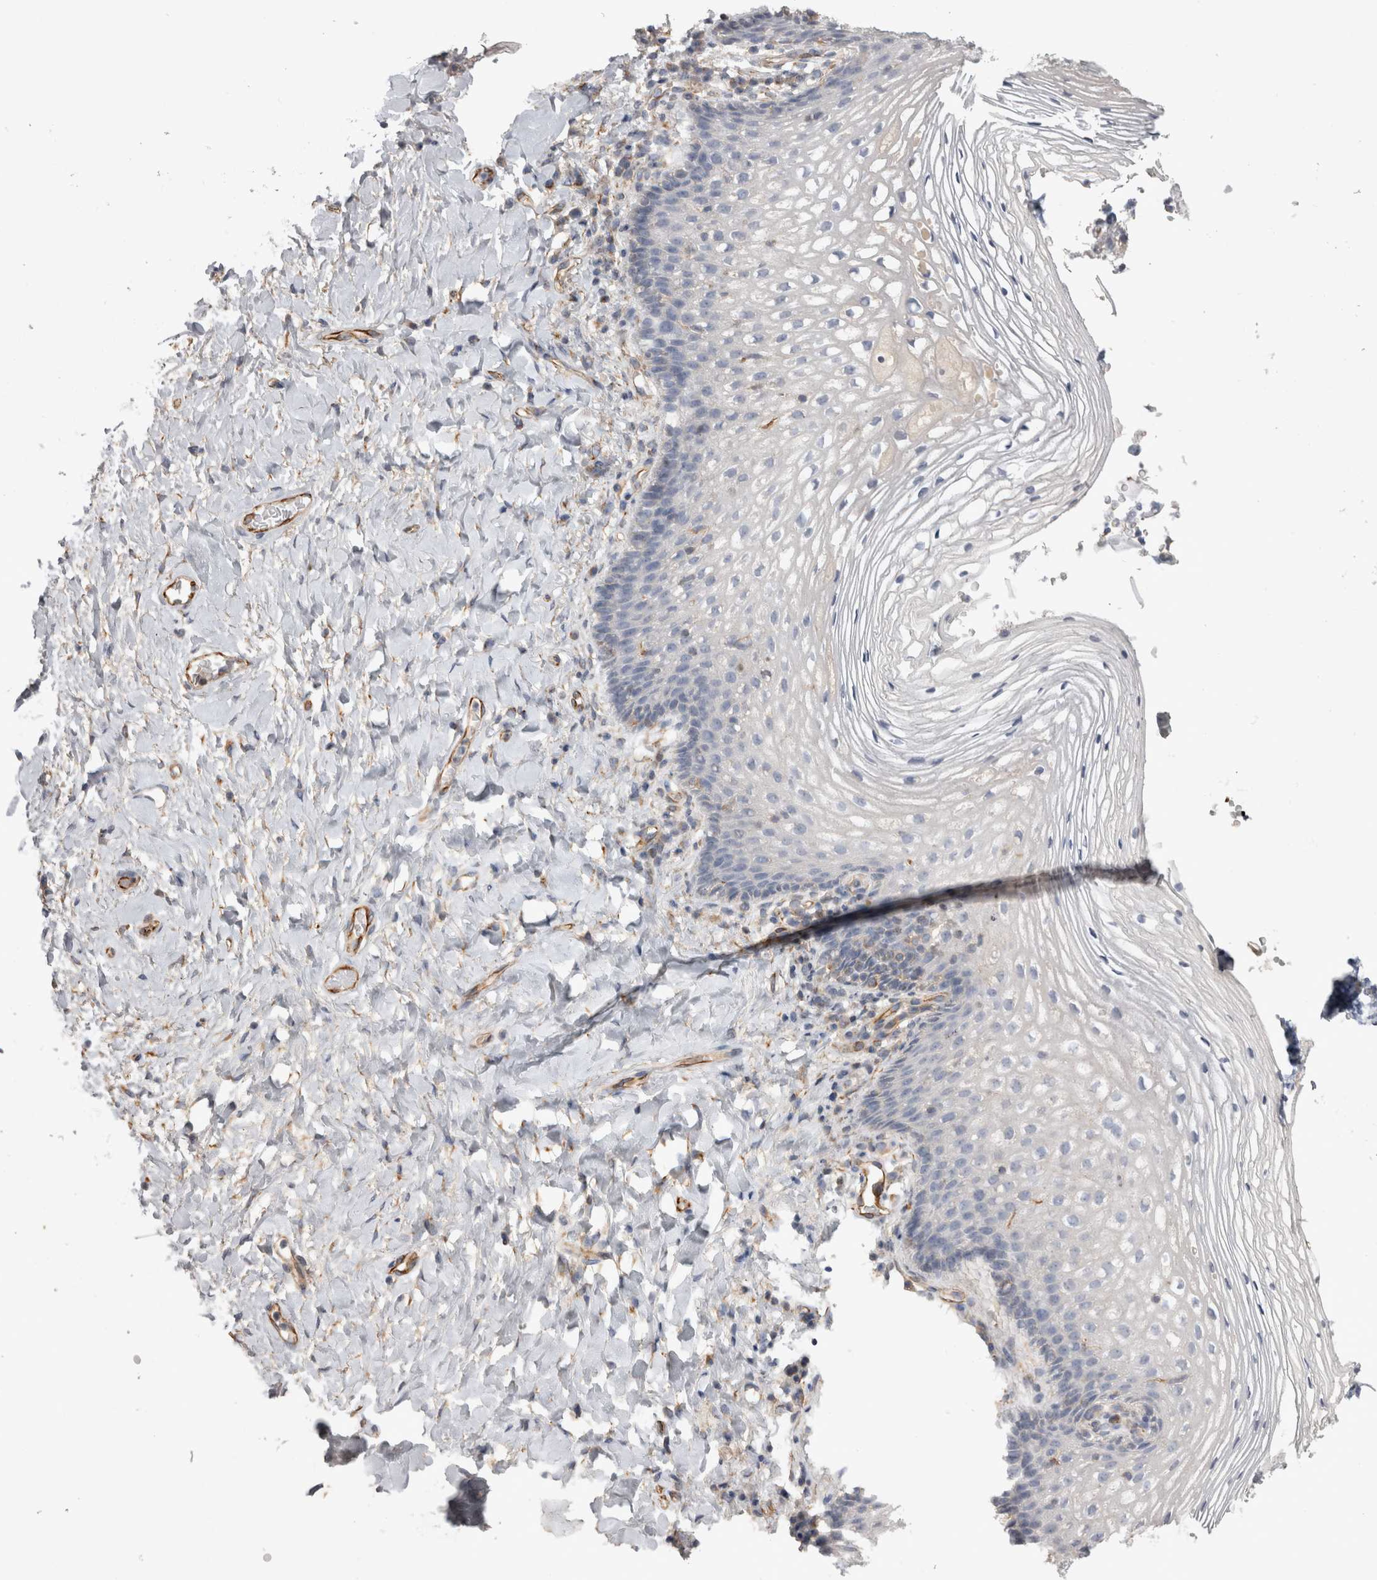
{"staining": {"intensity": "negative", "quantity": "none", "location": "none"}, "tissue": "vagina", "cell_type": "Squamous epithelial cells", "image_type": "normal", "snomed": [{"axis": "morphology", "description": "Normal tissue, NOS"}, {"axis": "topography", "description": "Vagina"}], "caption": "Immunohistochemistry (IHC) of unremarkable vagina demonstrates no positivity in squamous epithelial cells.", "gene": "STRADB", "patient": {"sex": "female", "age": 60}}